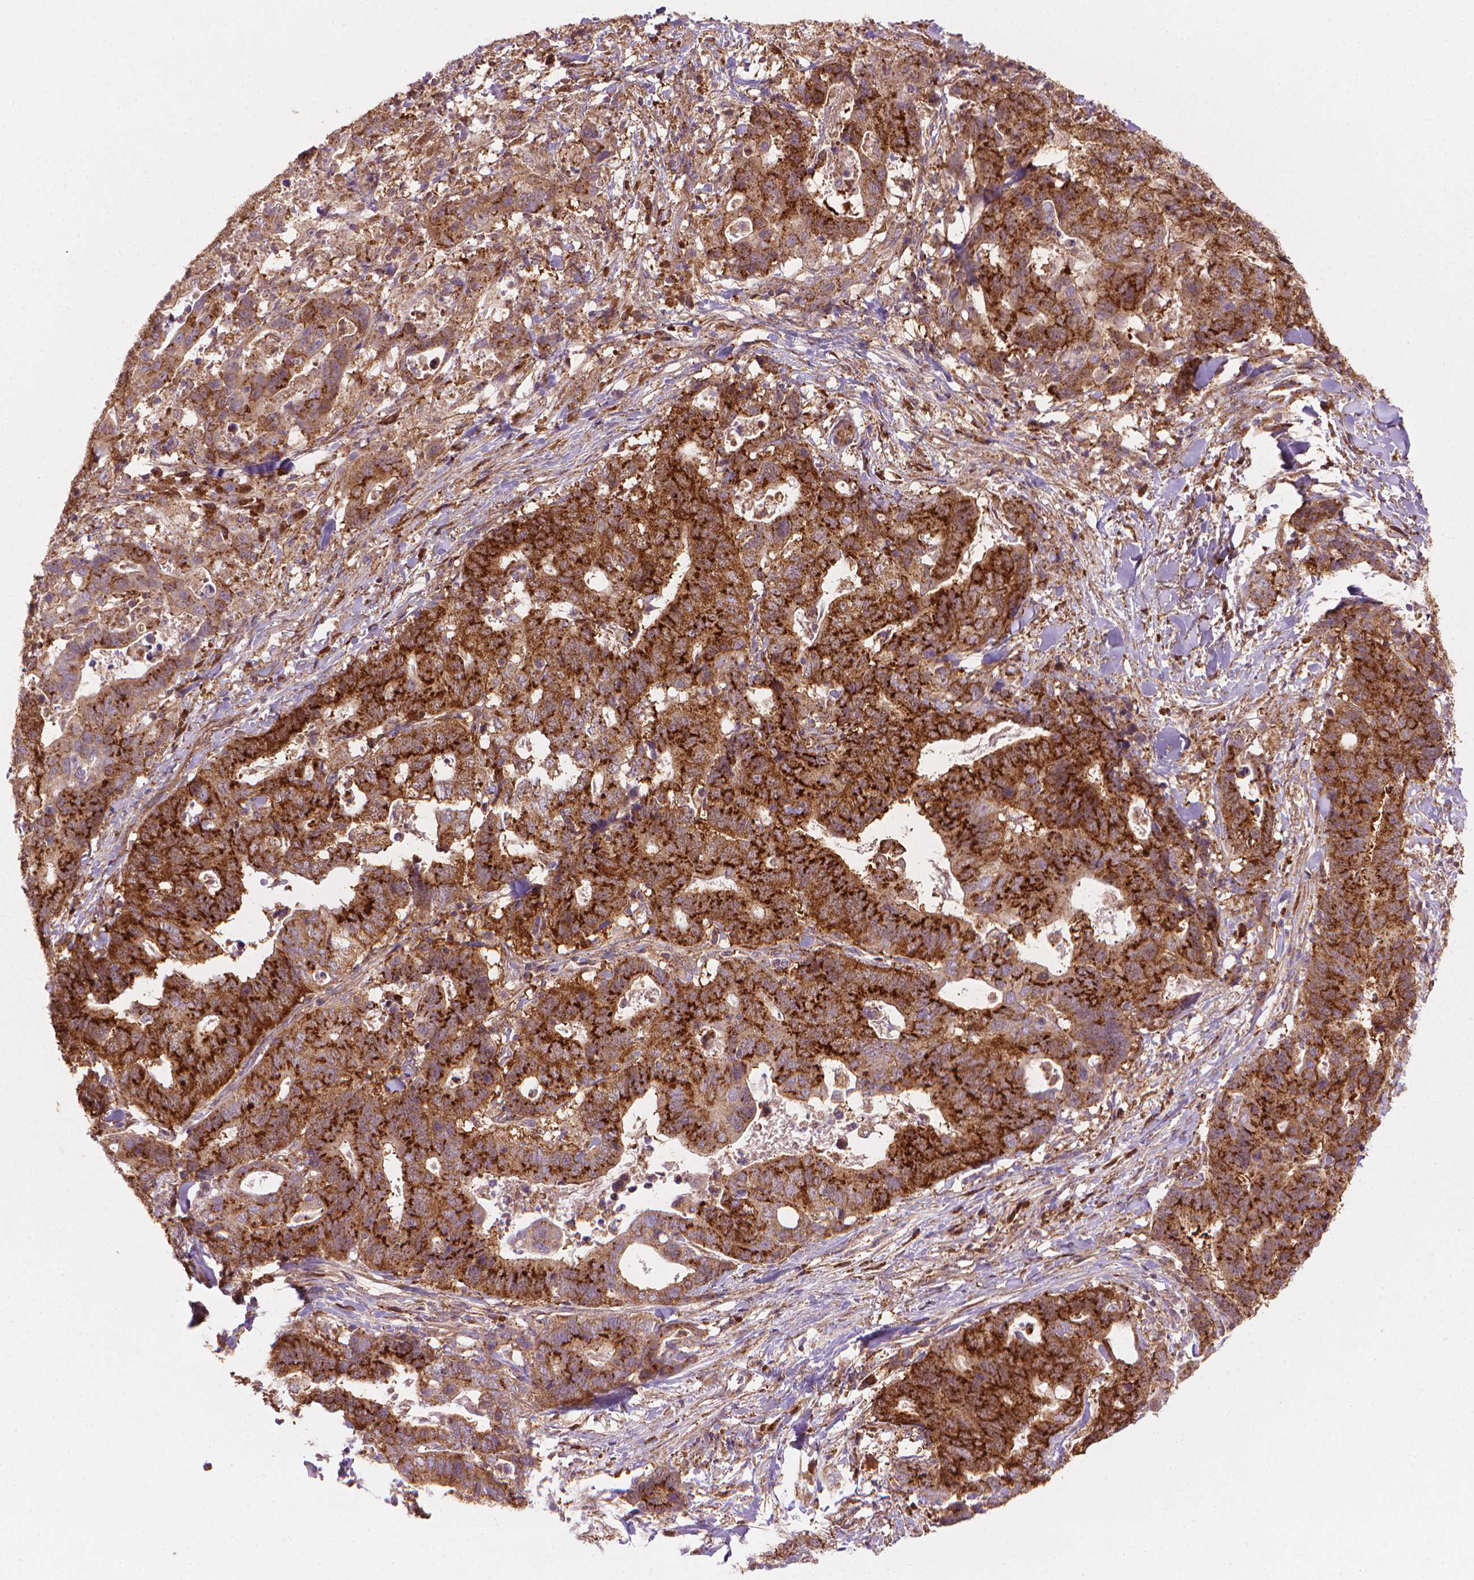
{"staining": {"intensity": "moderate", "quantity": ">75%", "location": "cytoplasmic/membranous"}, "tissue": "stomach cancer", "cell_type": "Tumor cells", "image_type": "cancer", "snomed": [{"axis": "morphology", "description": "Adenocarcinoma, NOS"}, {"axis": "topography", "description": "Stomach, upper"}], "caption": "The histopathology image displays staining of stomach cancer (adenocarcinoma), revealing moderate cytoplasmic/membranous protein positivity (brown color) within tumor cells.", "gene": "VARS2", "patient": {"sex": "female", "age": 67}}